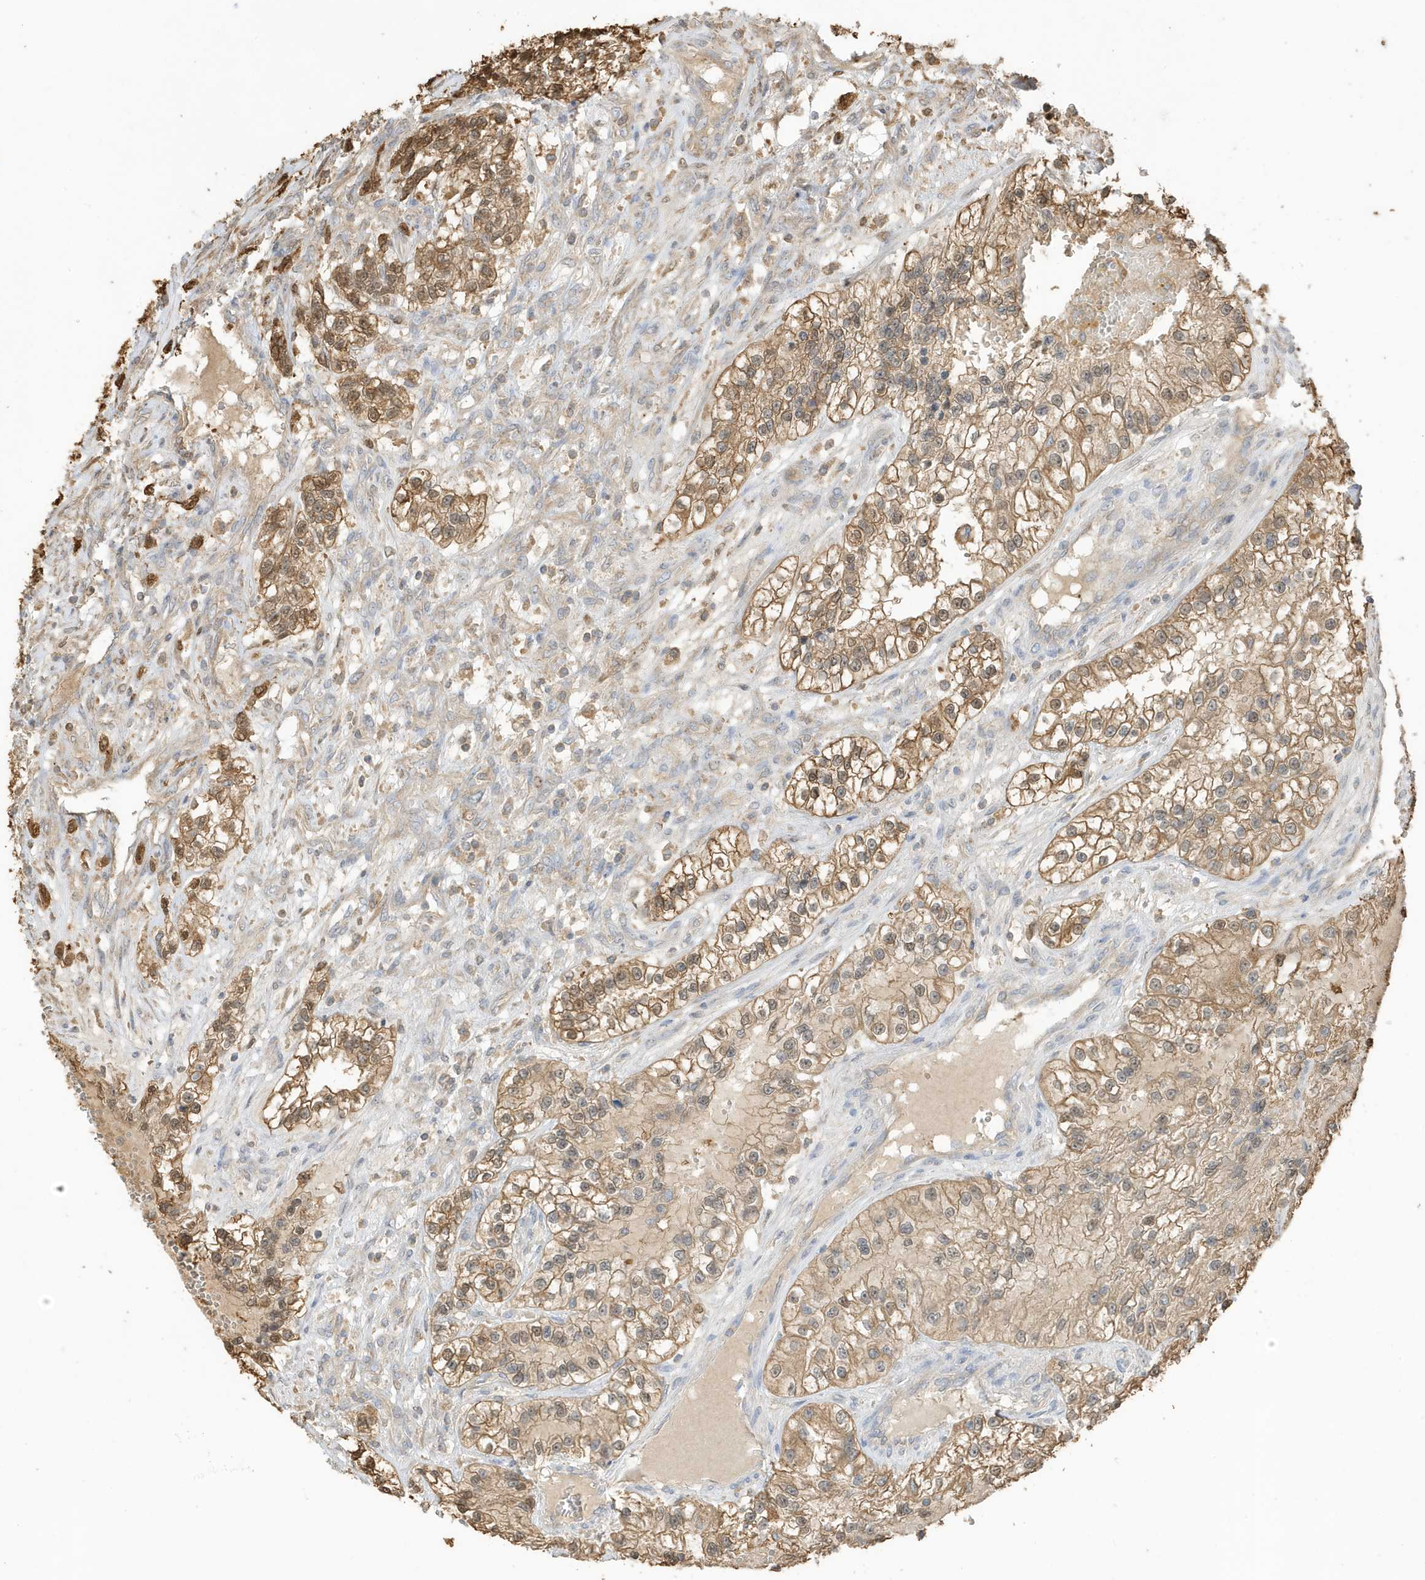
{"staining": {"intensity": "moderate", "quantity": ">75%", "location": "cytoplasmic/membranous"}, "tissue": "renal cancer", "cell_type": "Tumor cells", "image_type": "cancer", "snomed": [{"axis": "morphology", "description": "Adenocarcinoma, NOS"}, {"axis": "topography", "description": "Kidney"}], "caption": "Immunohistochemistry (IHC) histopathology image of human adenocarcinoma (renal) stained for a protein (brown), which displays medium levels of moderate cytoplasmic/membranous positivity in approximately >75% of tumor cells.", "gene": "AZI2", "patient": {"sex": "female", "age": 57}}